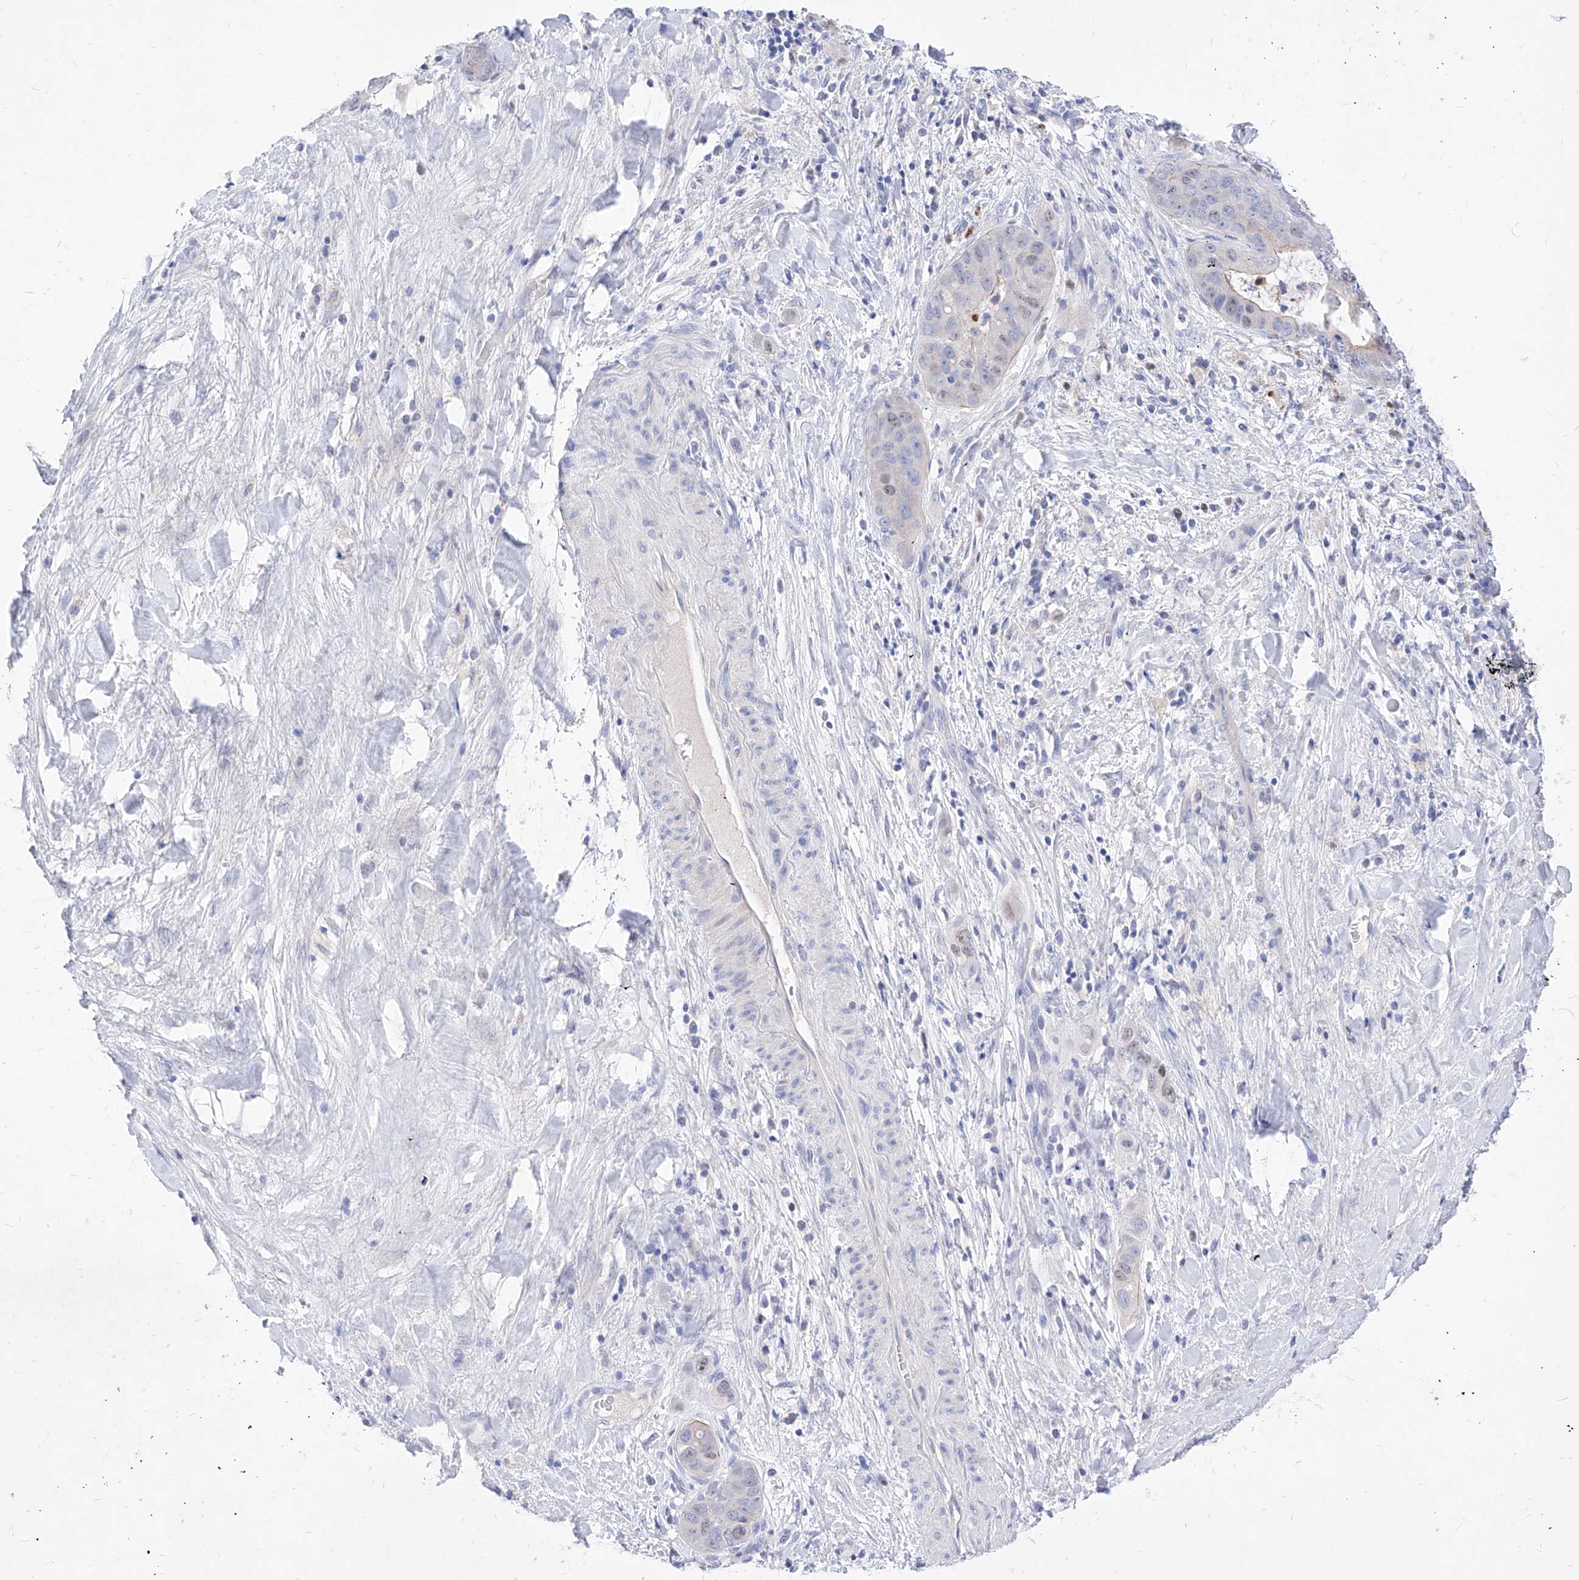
{"staining": {"intensity": "negative", "quantity": "none", "location": "none"}, "tissue": "liver cancer", "cell_type": "Tumor cells", "image_type": "cancer", "snomed": [{"axis": "morphology", "description": "Cholangiocarcinoma"}, {"axis": "topography", "description": "Liver"}], "caption": "High magnification brightfield microscopy of cholangiocarcinoma (liver) stained with DAB (3,3'-diaminobenzidine) (brown) and counterstained with hematoxylin (blue): tumor cells show no significant positivity.", "gene": "VAX1", "patient": {"sex": "female", "age": 52}}